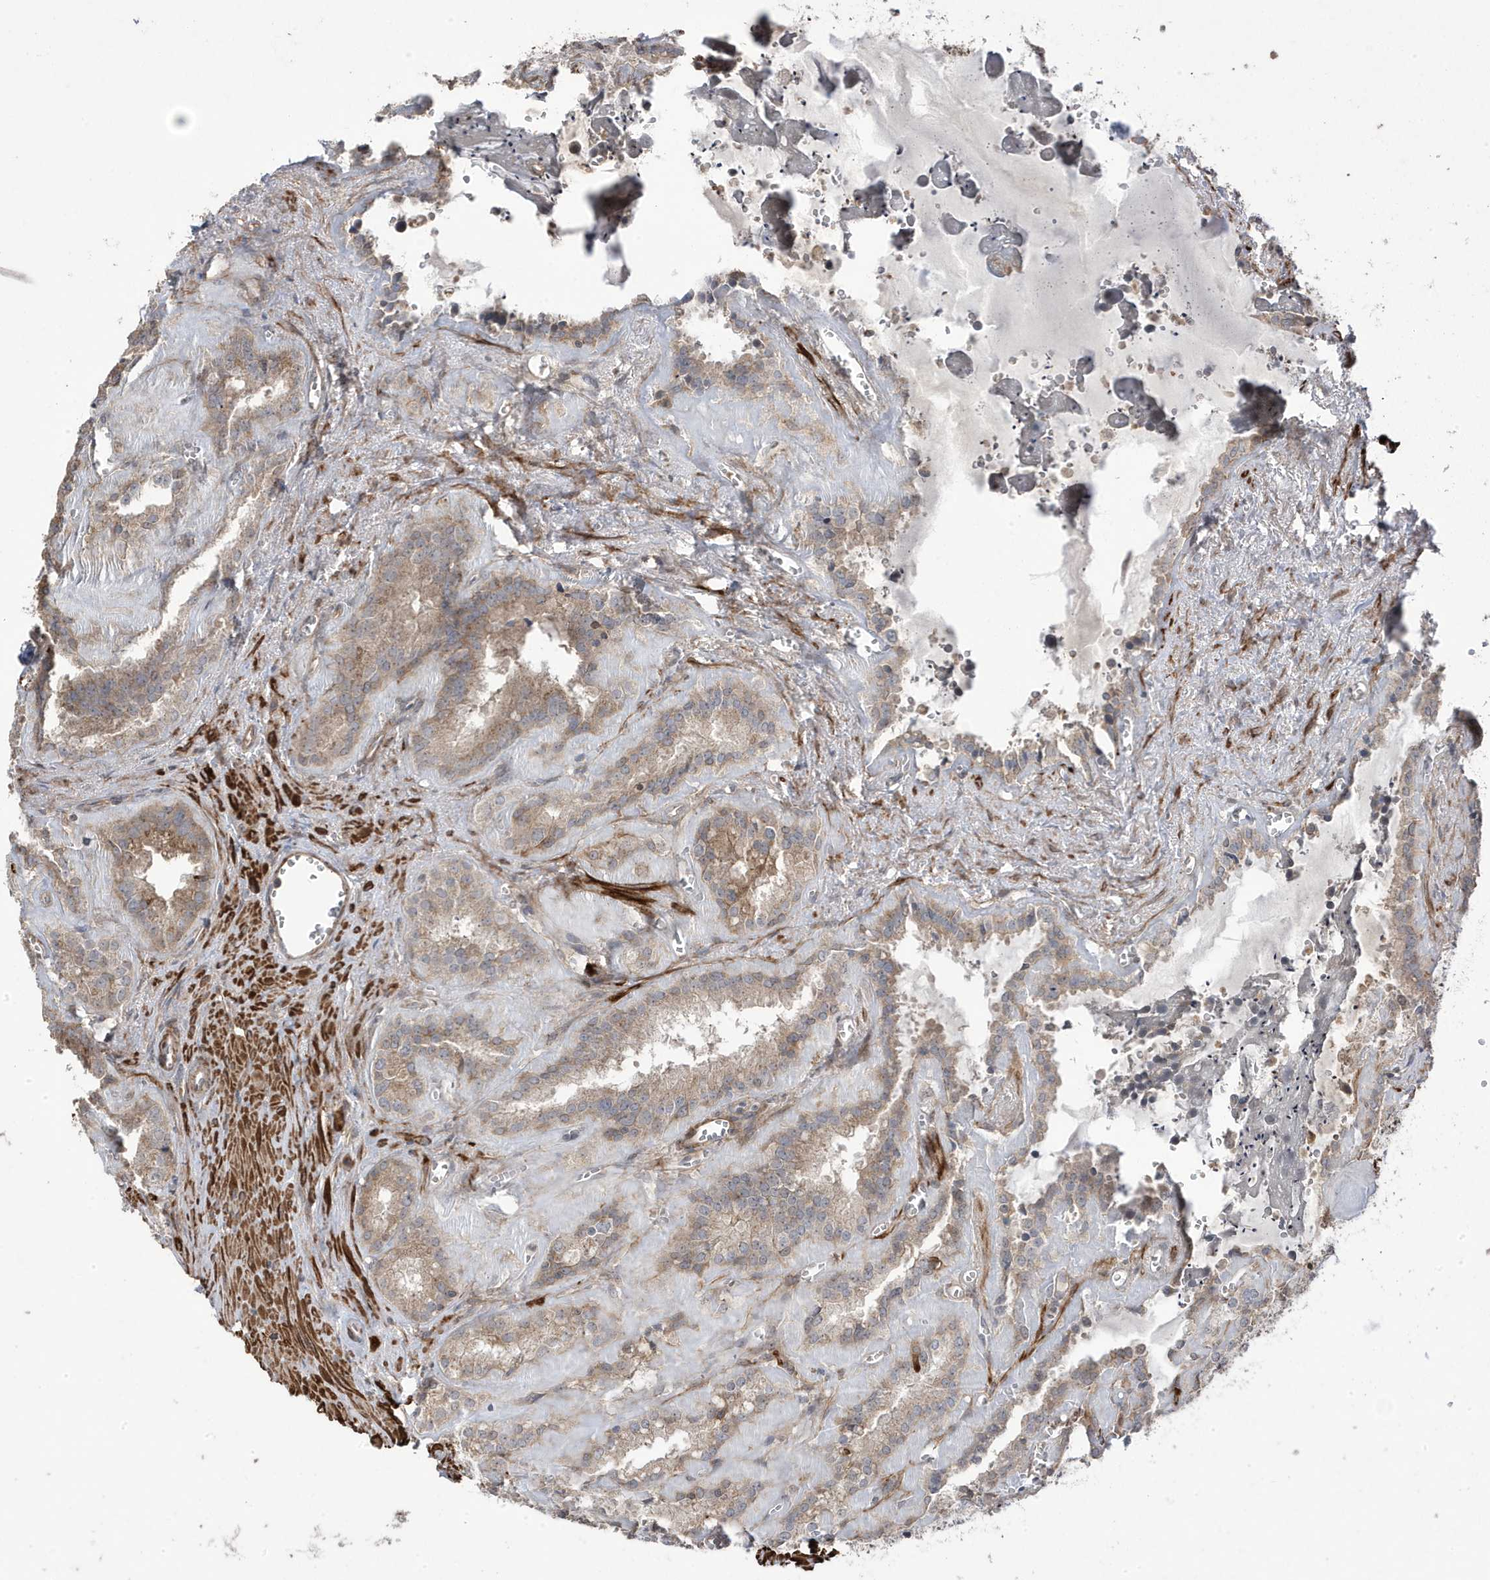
{"staining": {"intensity": "weak", "quantity": "25%-75%", "location": "cytoplasmic/membranous"}, "tissue": "seminal vesicle", "cell_type": "Glandular cells", "image_type": "normal", "snomed": [{"axis": "morphology", "description": "Normal tissue, NOS"}, {"axis": "topography", "description": "Prostate"}, {"axis": "topography", "description": "Seminal veicle"}], "caption": "Protein staining displays weak cytoplasmic/membranous staining in about 25%-75% of glandular cells in unremarkable seminal vesicle.", "gene": "CETN3", "patient": {"sex": "male", "age": 59}}